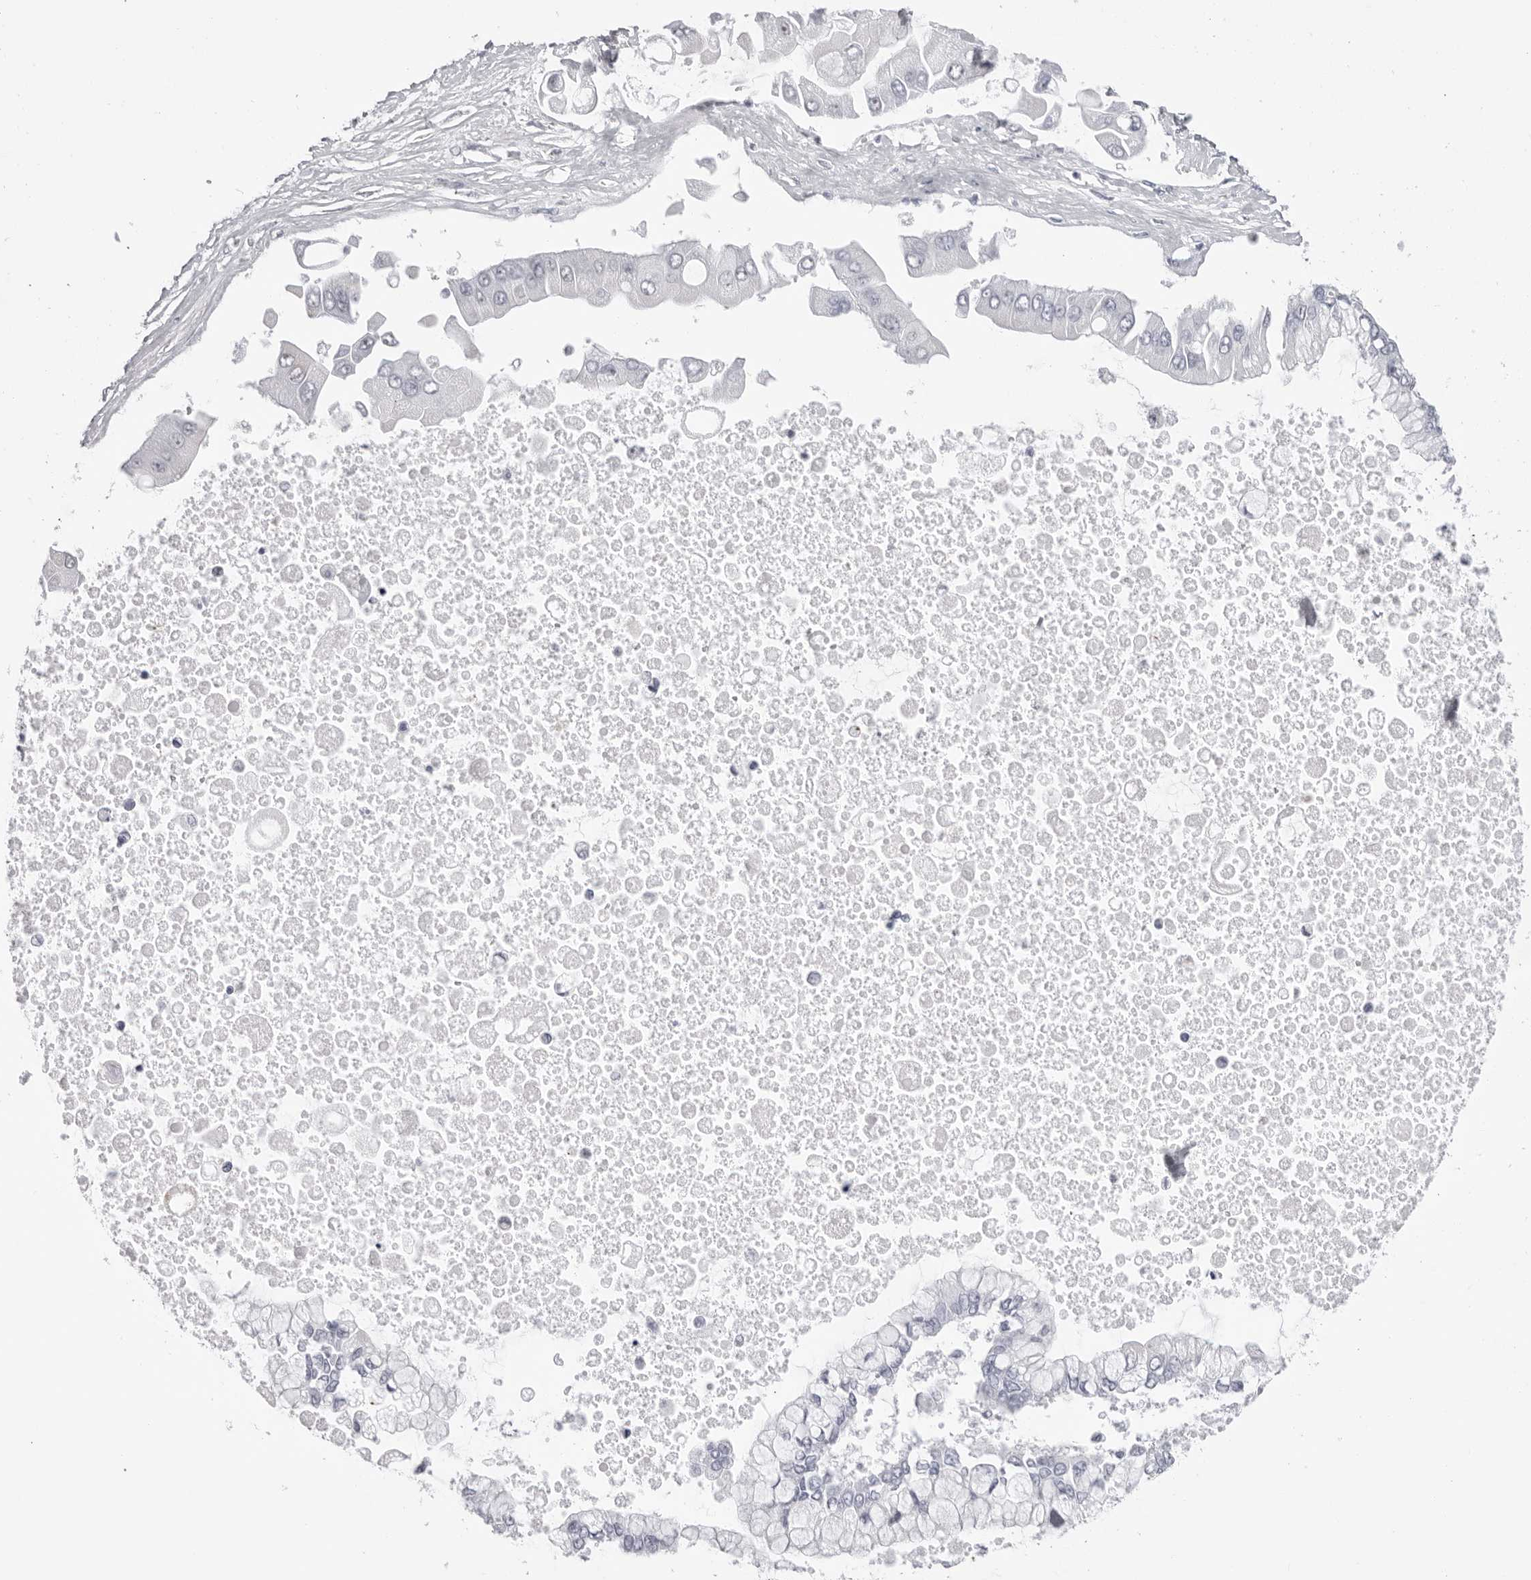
{"staining": {"intensity": "negative", "quantity": "none", "location": "none"}, "tissue": "liver cancer", "cell_type": "Tumor cells", "image_type": "cancer", "snomed": [{"axis": "morphology", "description": "Cholangiocarcinoma"}, {"axis": "topography", "description": "Liver"}], "caption": "Immunohistochemical staining of liver cholangiocarcinoma demonstrates no significant staining in tumor cells.", "gene": "TMOD4", "patient": {"sex": "male", "age": 50}}